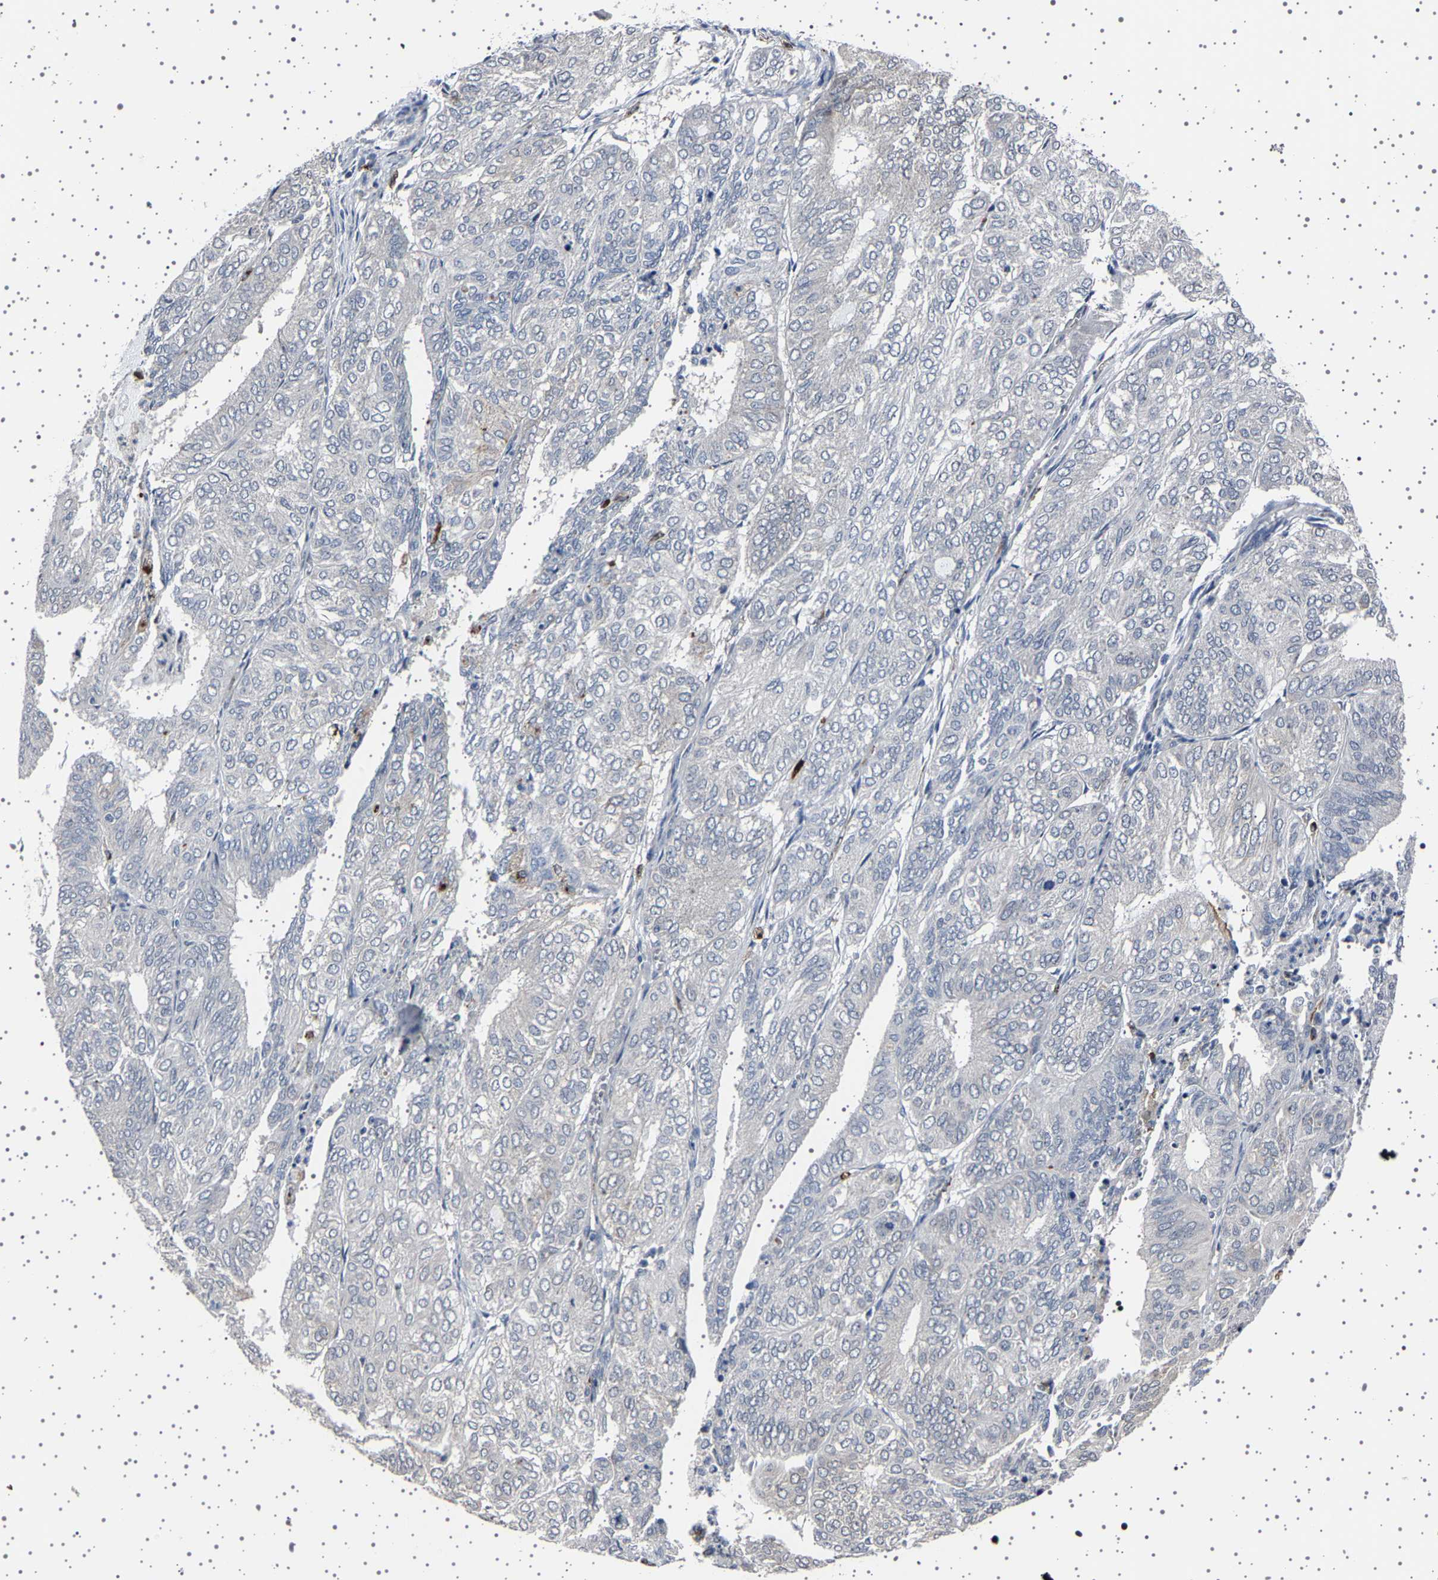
{"staining": {"intensity": "negative", "quantity": "none", "location": "none"}, "tissue": "endometrial cancer", "cell_type": "Tumor cells", "image_type": "cancer", "snomed": [{"axis": "morphology", "description": "Adenocarcinoma, NOS"}, {"axis": "topography", "description": "Uterus"}], "caption": "This is an immunohistochemistry (IHC) image of human adenocarcinoma (endometrial). There is no expression in tumor cells.", "gene": "IL10RB", "patient": {"sex": "female", "age": 60}}